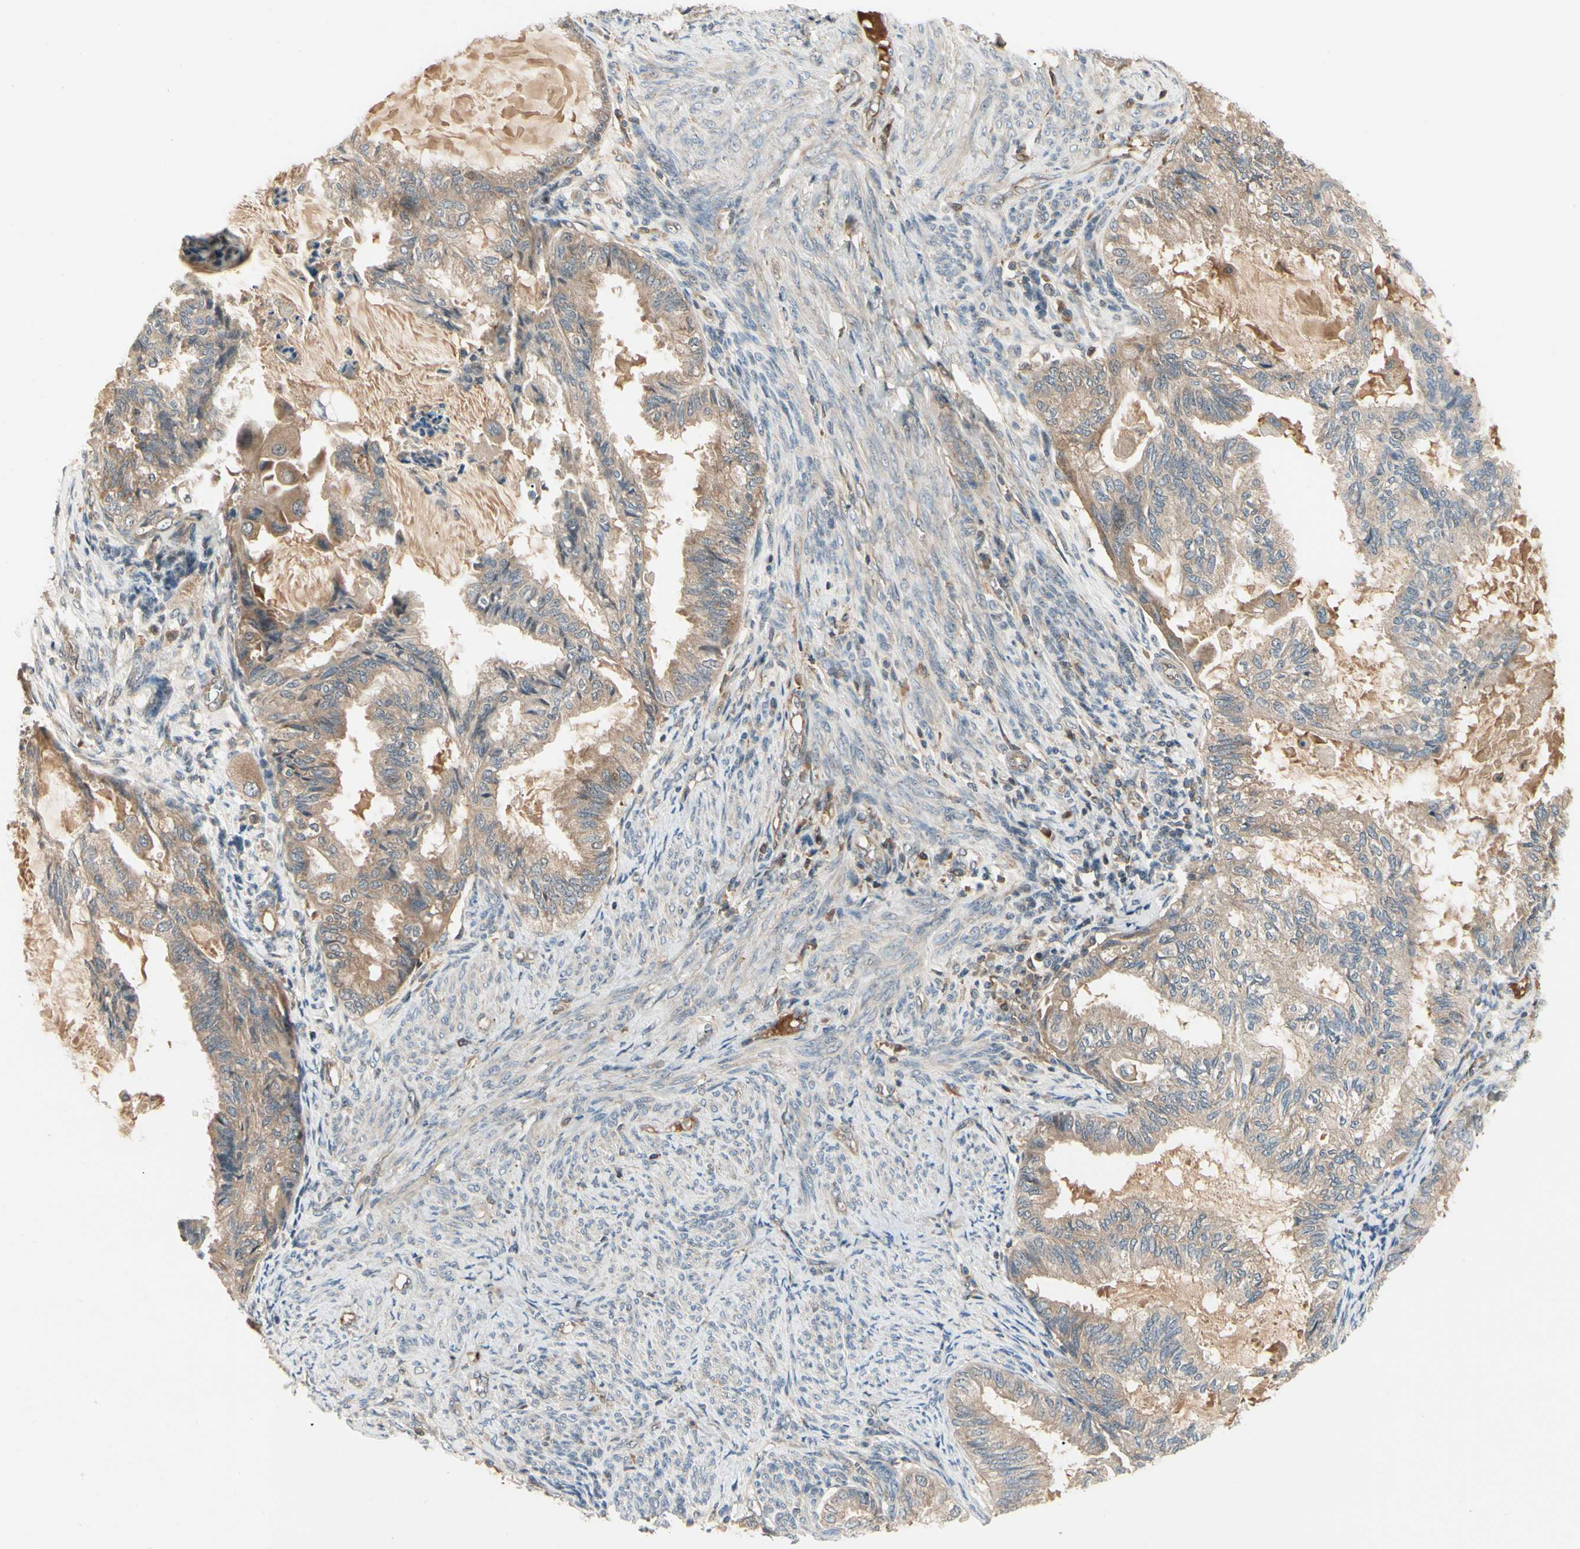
{"staining": {"intensity": "moderate", "quantity": ">75%", "location": "cytoplasmic/membranous"}, "tissue": "cervical cancer", "cell_type": "Tumor cells", "image_type": "cancer", "snomed": [{"axis": "morphology", "description": "Normal tissue, NOS"}, {"axis": "morphology", "description": "Adenocarcinoma, NOS"}, {"axis": "topography", "description": "Cervix"}, {"axis": "topography", "description": "Endometrium"}], "caption": "Human adenocarcinoma (cervical) stained with a brown dye exhibits moderate cytoplasmic/membranous positive positivity in approximately >75% of tumor cells.", "gene": "RNF14", "patient": {"sex": "female", "age": 86}}